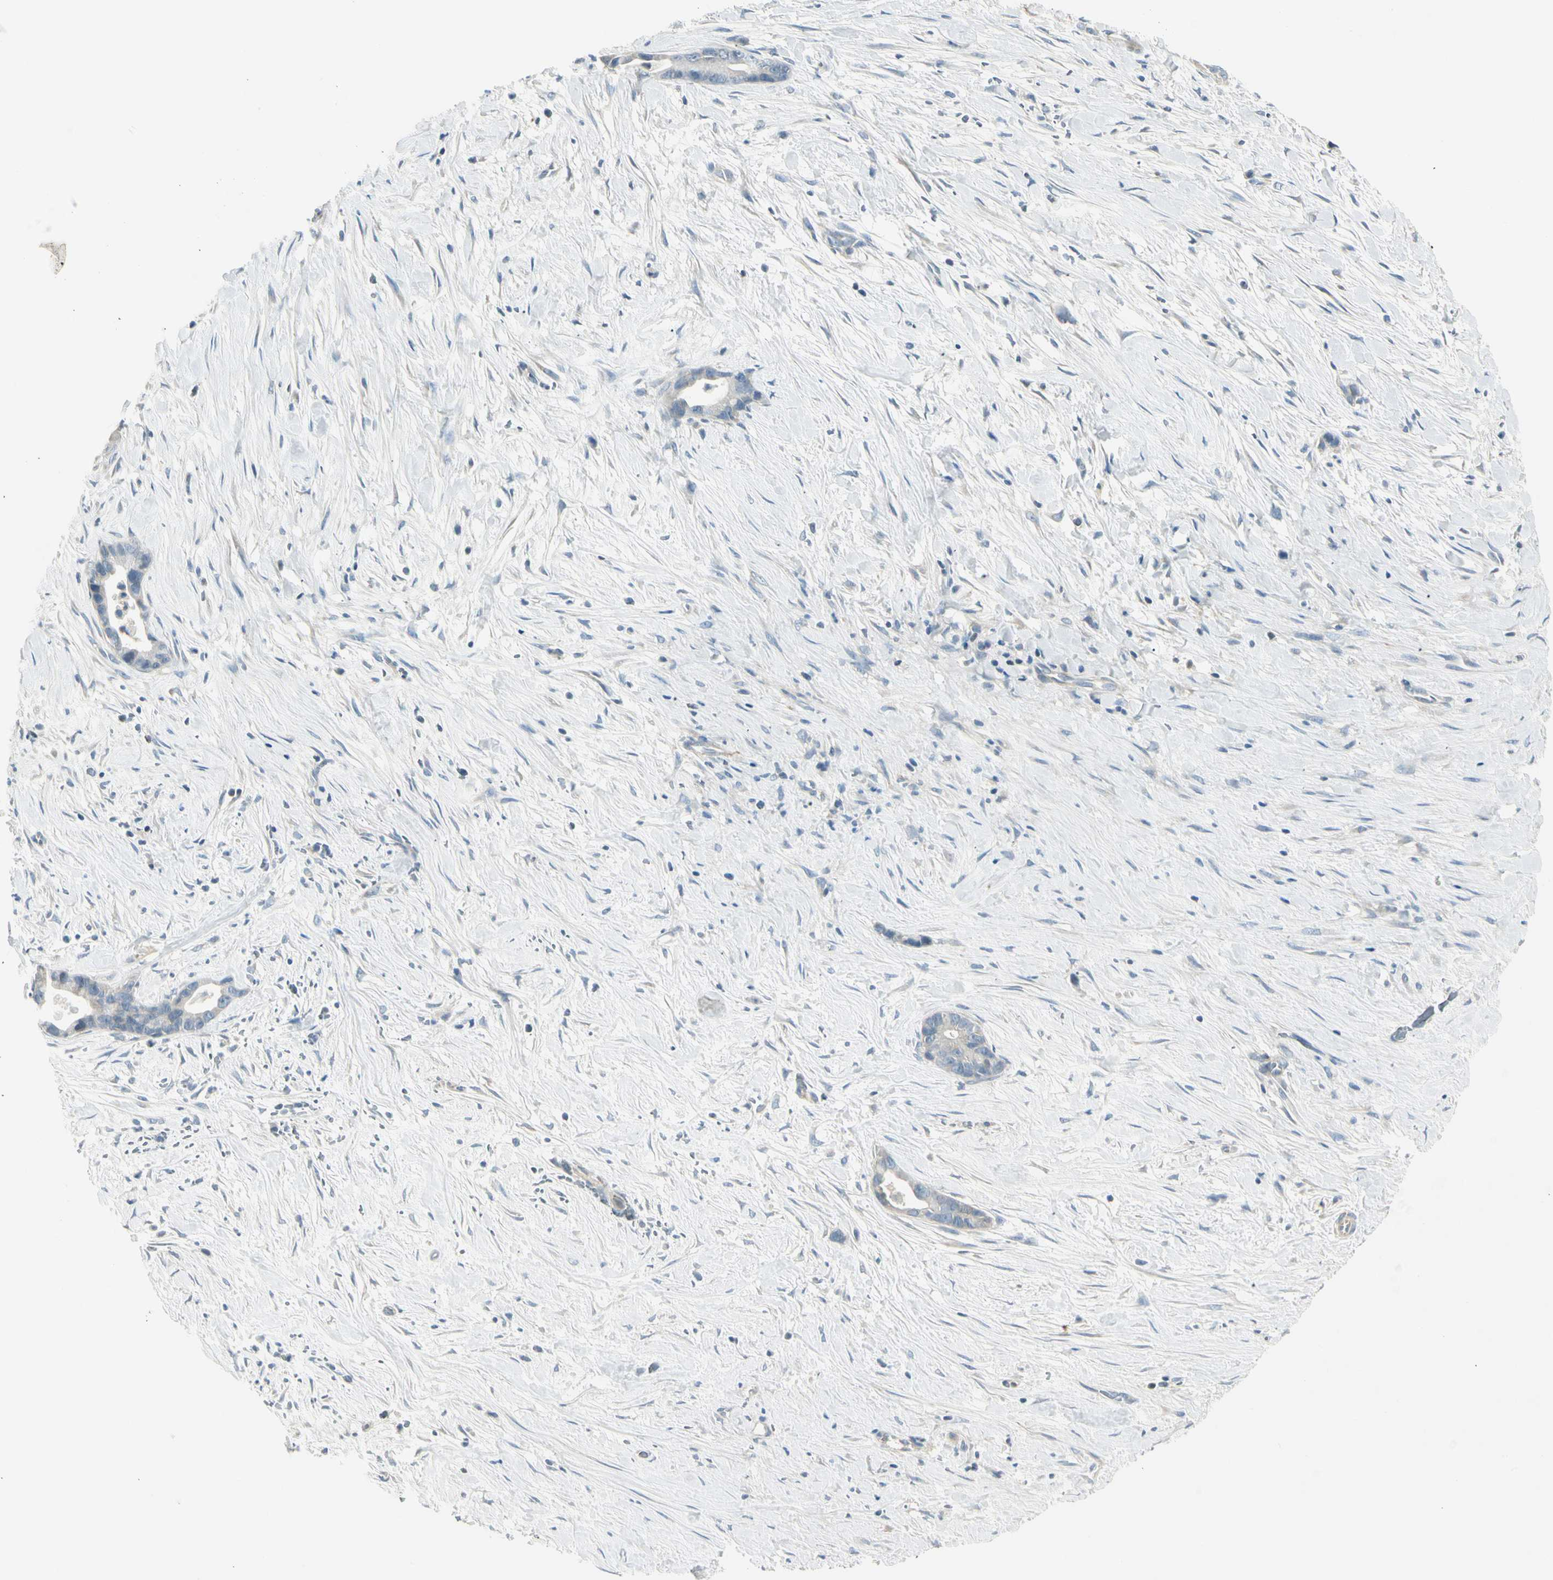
{"staining": {"intensity": "negative", "quantity": "none", "location": "none"}, "tissue": "liver cancer", "cell_type": "Tumor cells", "image_type": "cancer", "snomed": [{"axis": "morphology", "description": "Cholangiocarcinoma"}, {"axis": "topography", "description": "Liver"}], "caption": "Tumor cells show no significant positivity in liver cancer. (DAB (3,3'-diaminobenzidine) IHC, high magnification).", "gene": "ADGRA3", "patient": {"sex": "female", "age": 55}}